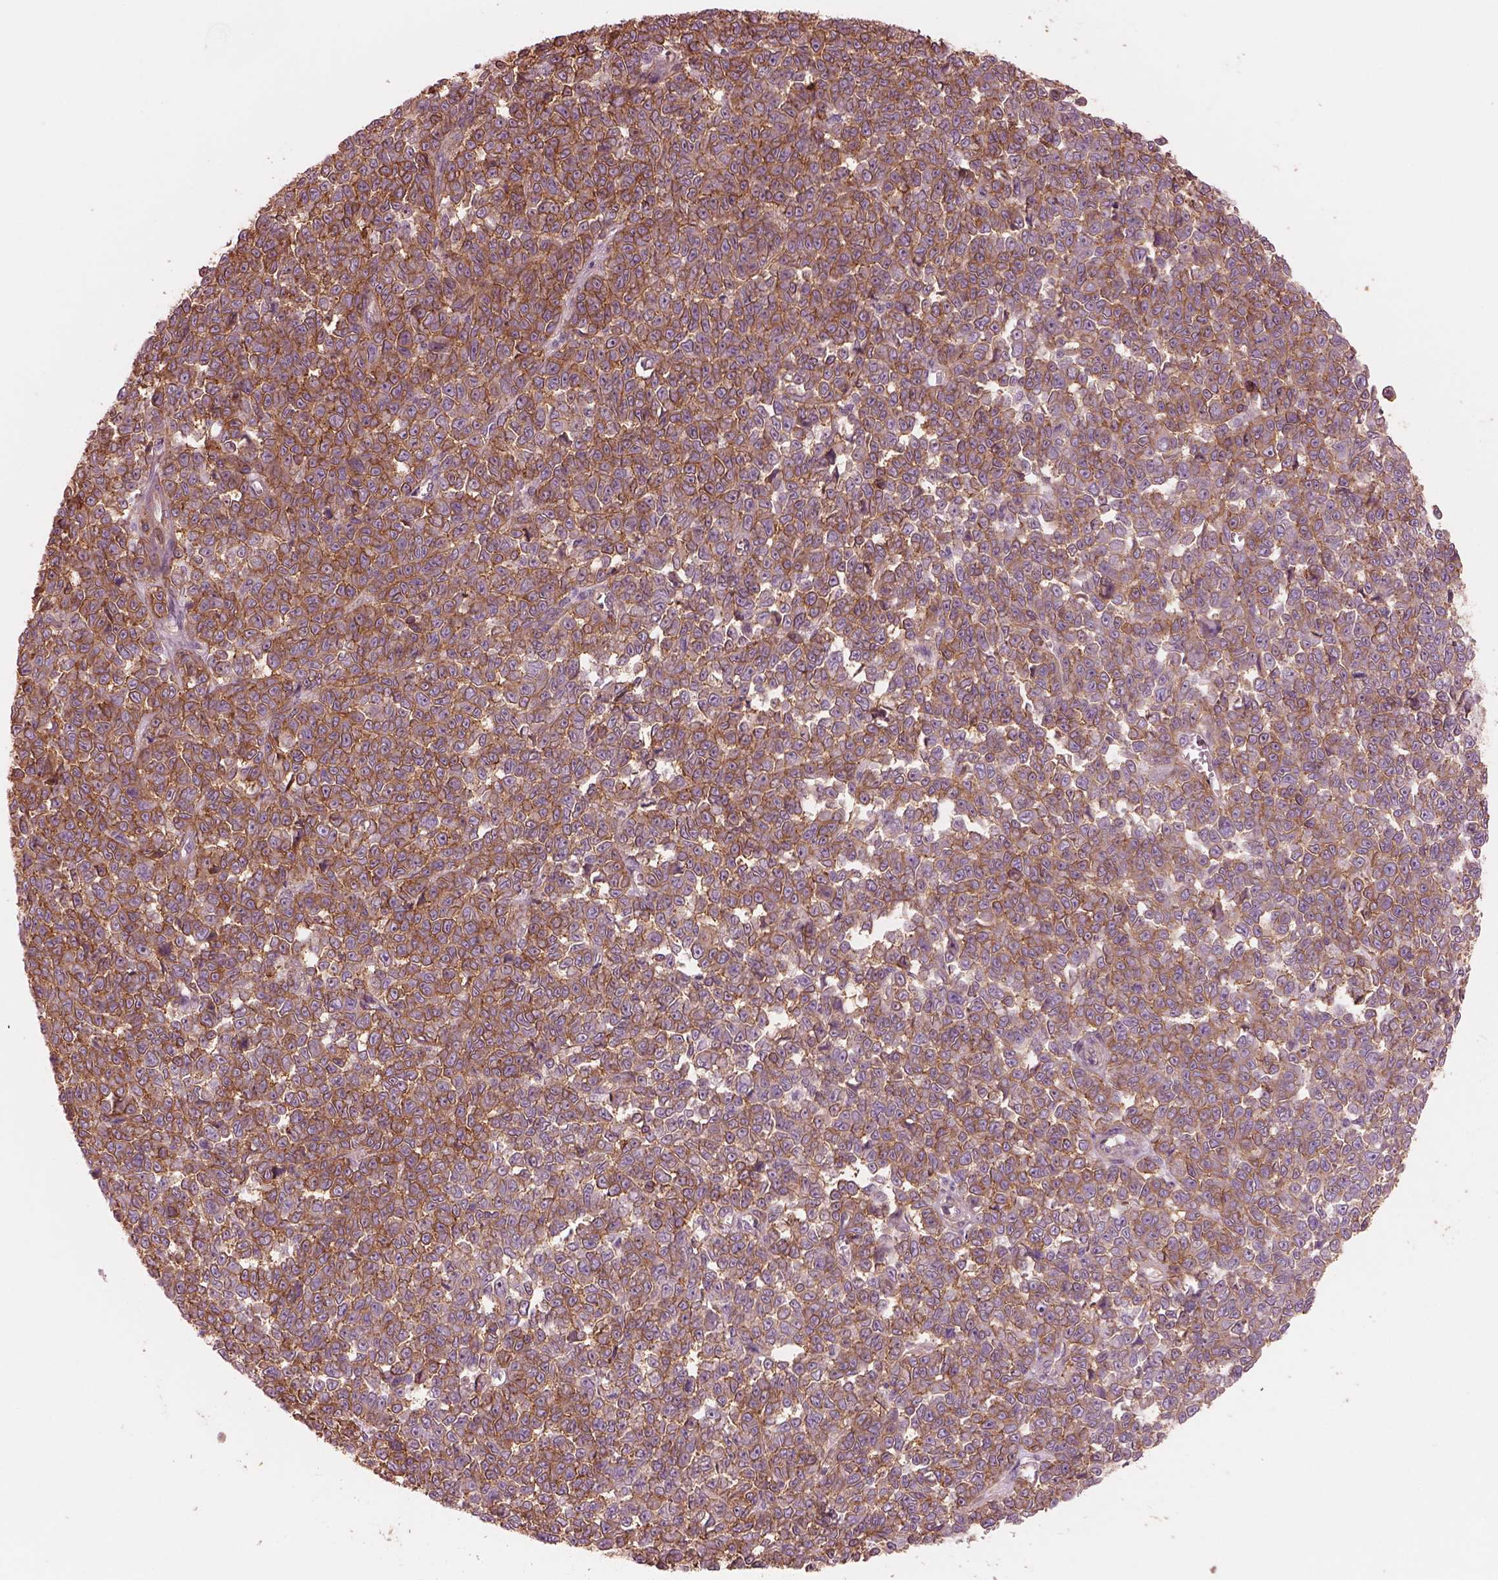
{"staining": {"intensity": "moderate", "quantity": ">75%", "location": "cytoplasmic/membranous"}, "tissue": "melanoma", "cell_type": "Tumor cells", "image_type": "cancer", "snomed": [{"axis": "morphology", "description": "Malignant melanoma, NOS"}, {"axis": "topography", "description": "Skin"}], "caption": "The immunohistochemical stain labels moderate cytoplasmic/membranous staining in tumor cells of malignant melanoma tissue.", "gene": "ELAPOR1", "patient": {"sex": "female", "age": 95}}